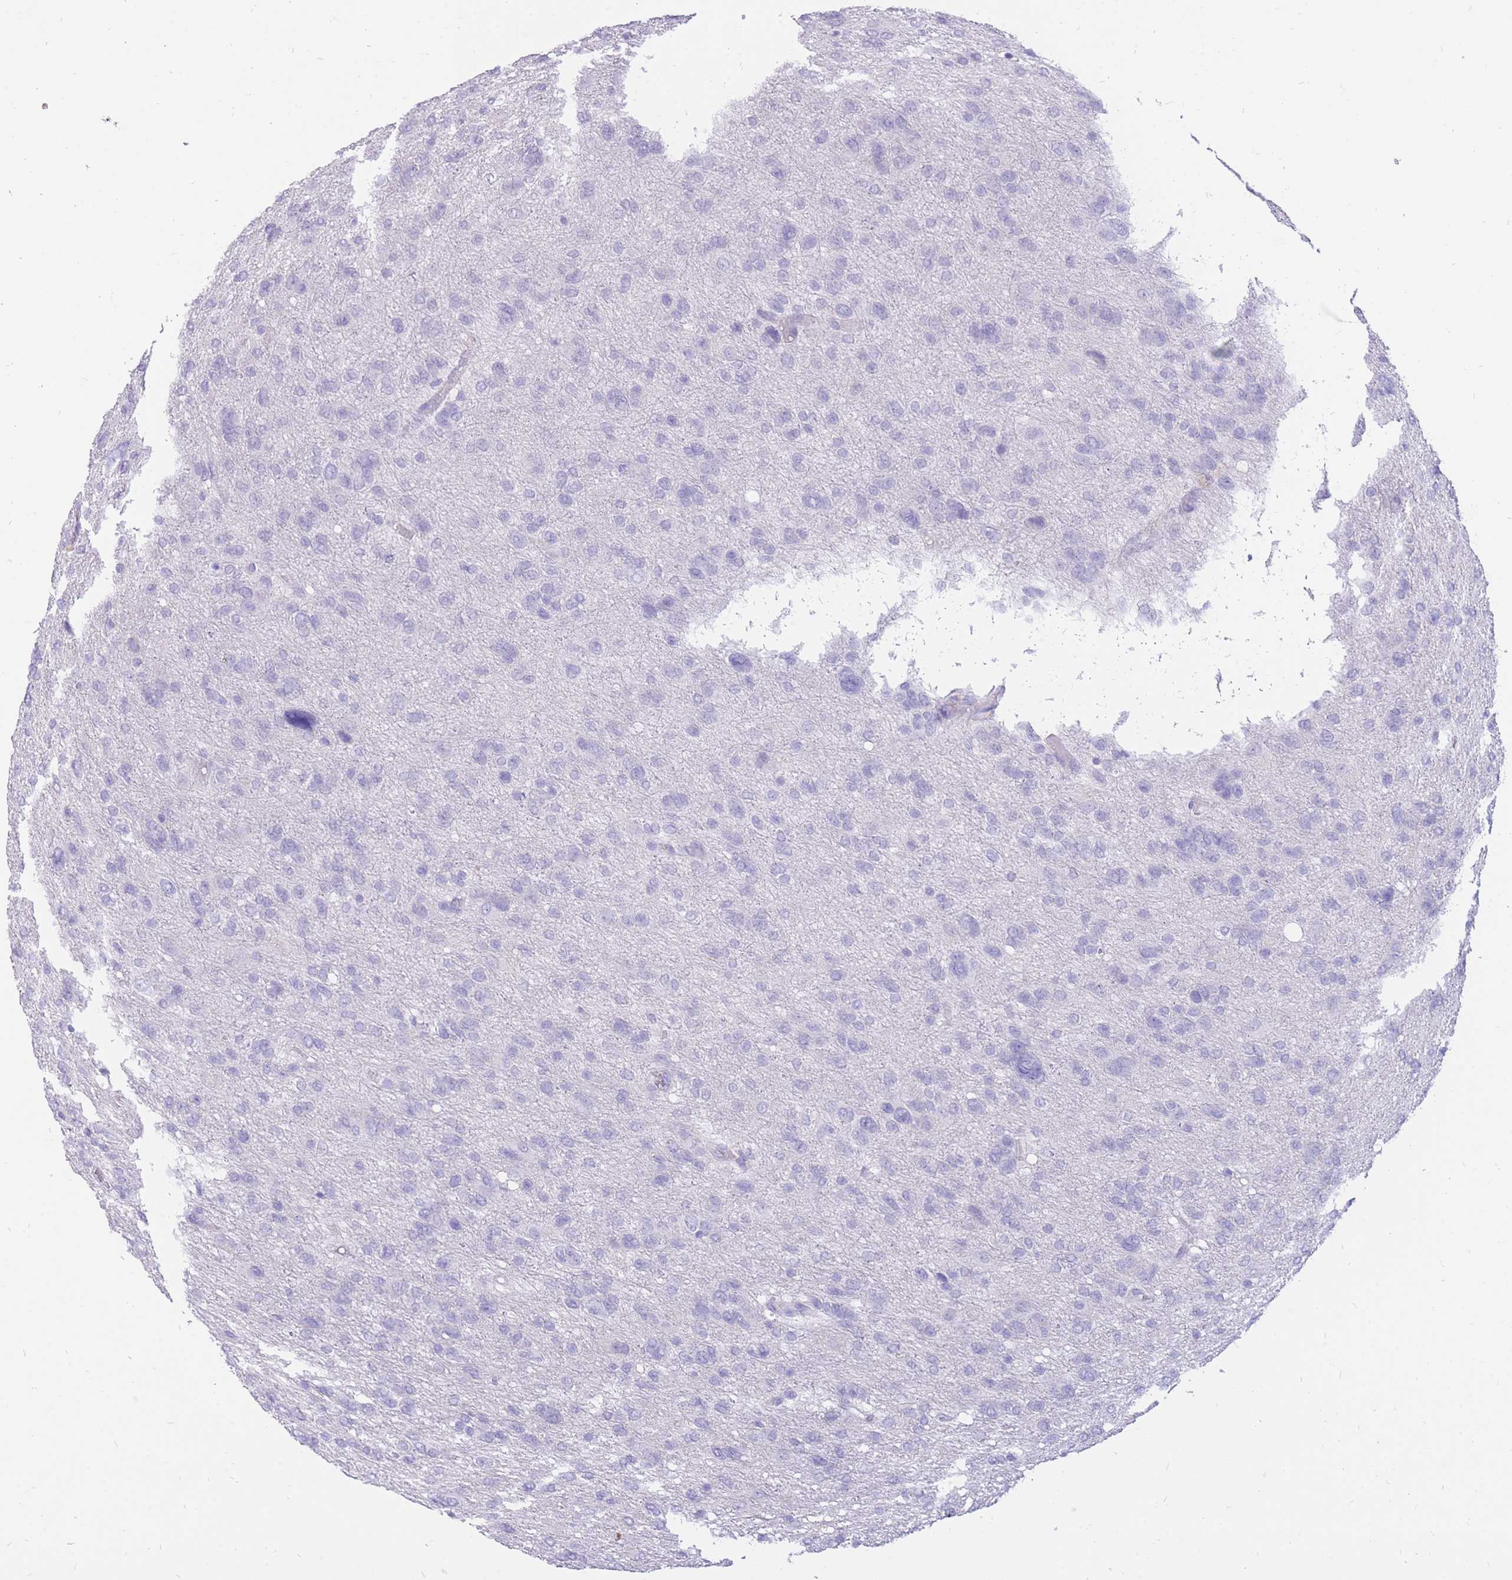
{"staining": {"intensity": "negative", "quantity": "none", "location": "none"}, "tissue": "glioma", "cell_type": "Tumor cells", "image_type": "cancer", "snomed": [{"axis": "morphology", "description": "Glioma, malignant, High grade"}, {"axis": "topography", "description": "Brain"}], "caption": "The IHC micrograph has no significant positivity in tumor cells of high-grade glioma (malignant) tissue. (Stains: DAB (3,3'-diaminobenzidine) immunohistochemistry (IHC) with hematoxylin counter stain, Microscopy: brightfield microscopy at high magnification).", "gene": "CYP21A2", "patient": {"sex": "female", "age": 59}}